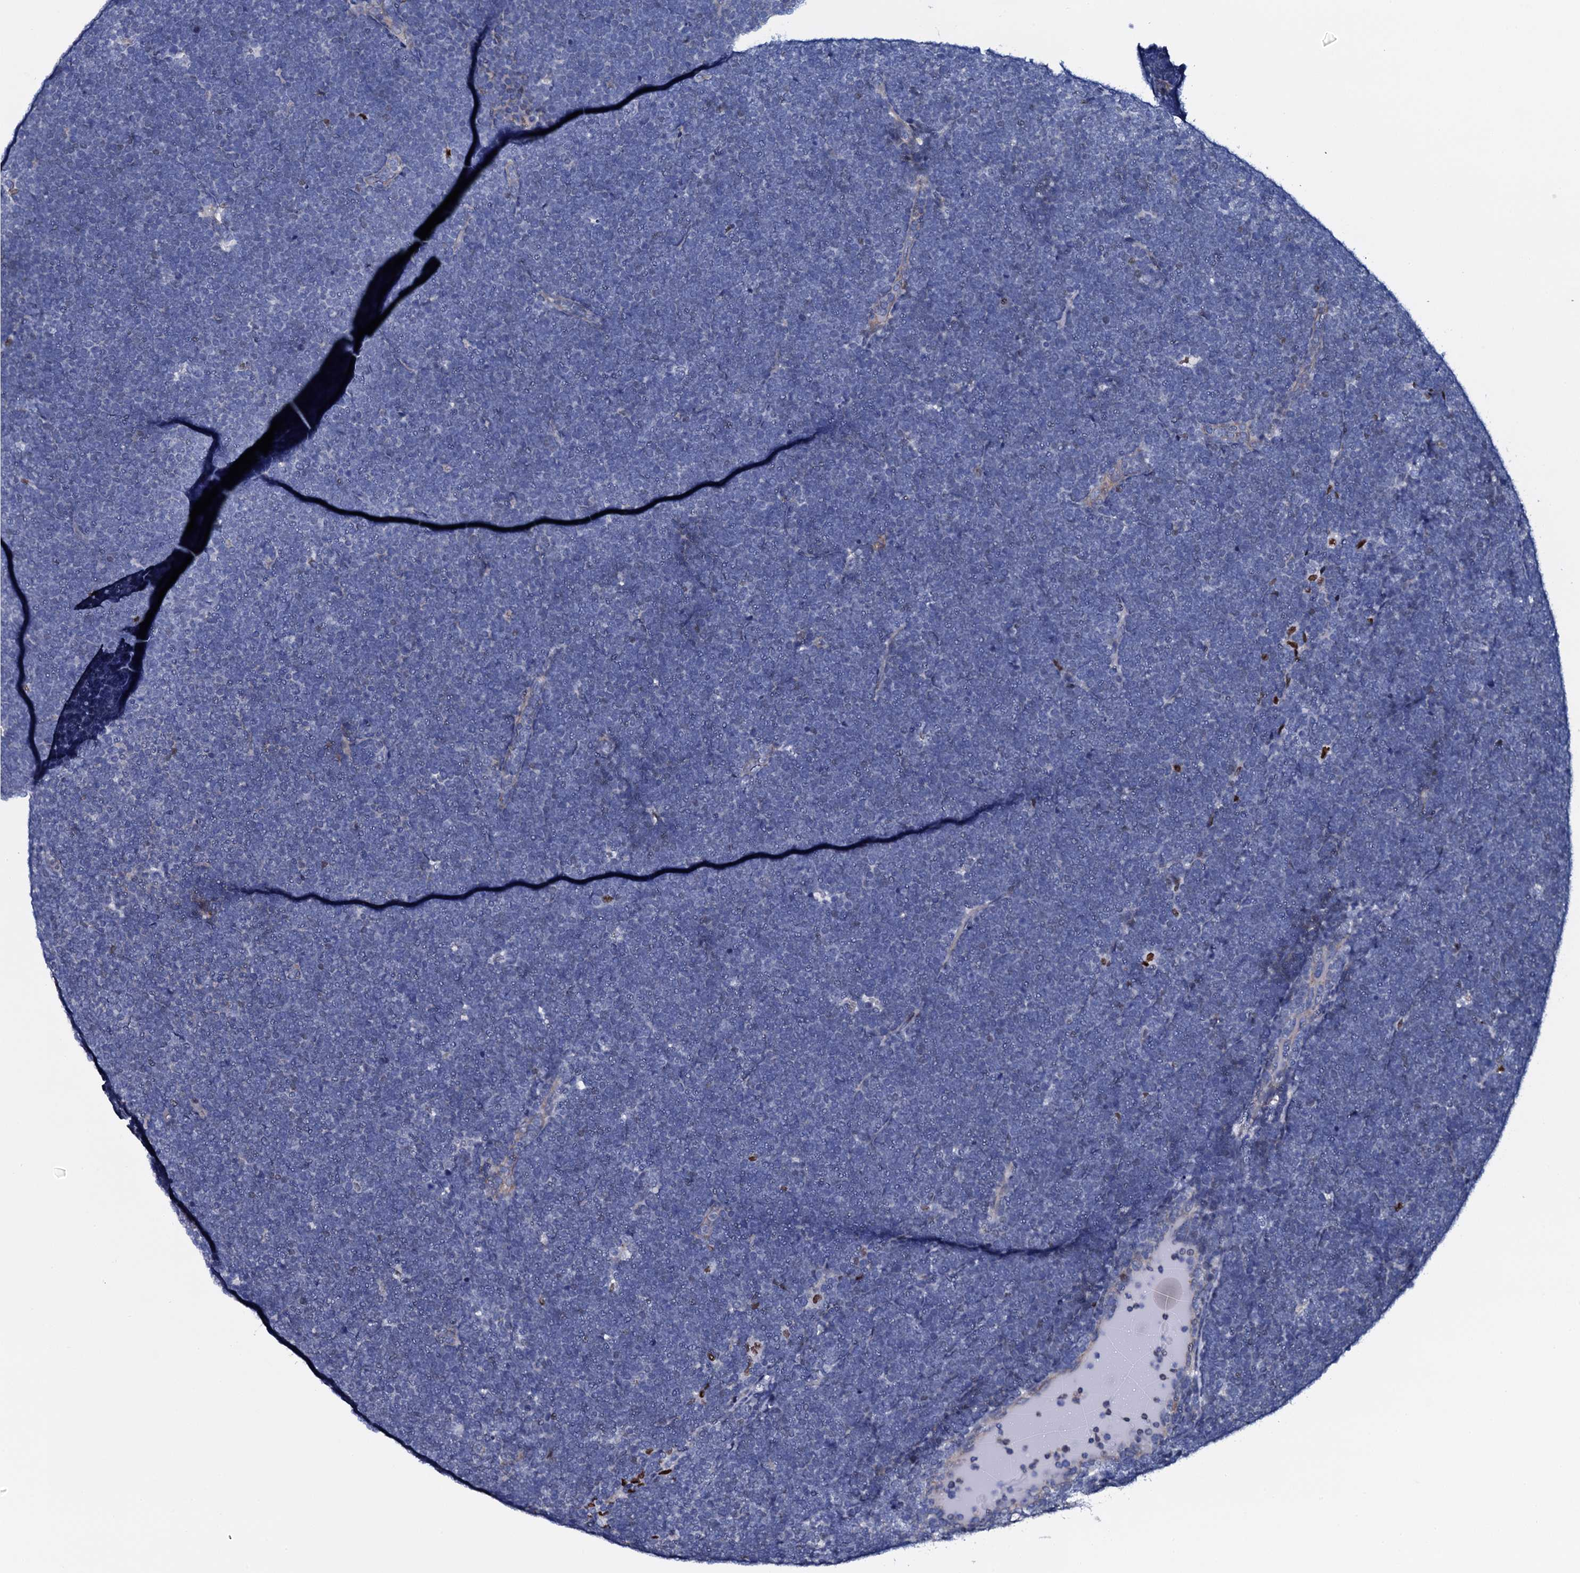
{"staining": {"intensity": "negative", "quantity": "none", "location": "none"}, "tissue": "lymphoma", "cell_type": "Tumor cells", "image_type": "cancer", "snomed": [{"axis": "morphology", "description": "Malignant lymphoma, non-Hodgkin's type, High grade"}, {"axis": "topography", "description": "Lymph node"}], "caption": "There is no significant expression in tumor cells of malignant lymphoma, non-Hodgkin's type (high-grade).", "gene": "NPM2", "patient": {"sex": "male", "age": 13}}